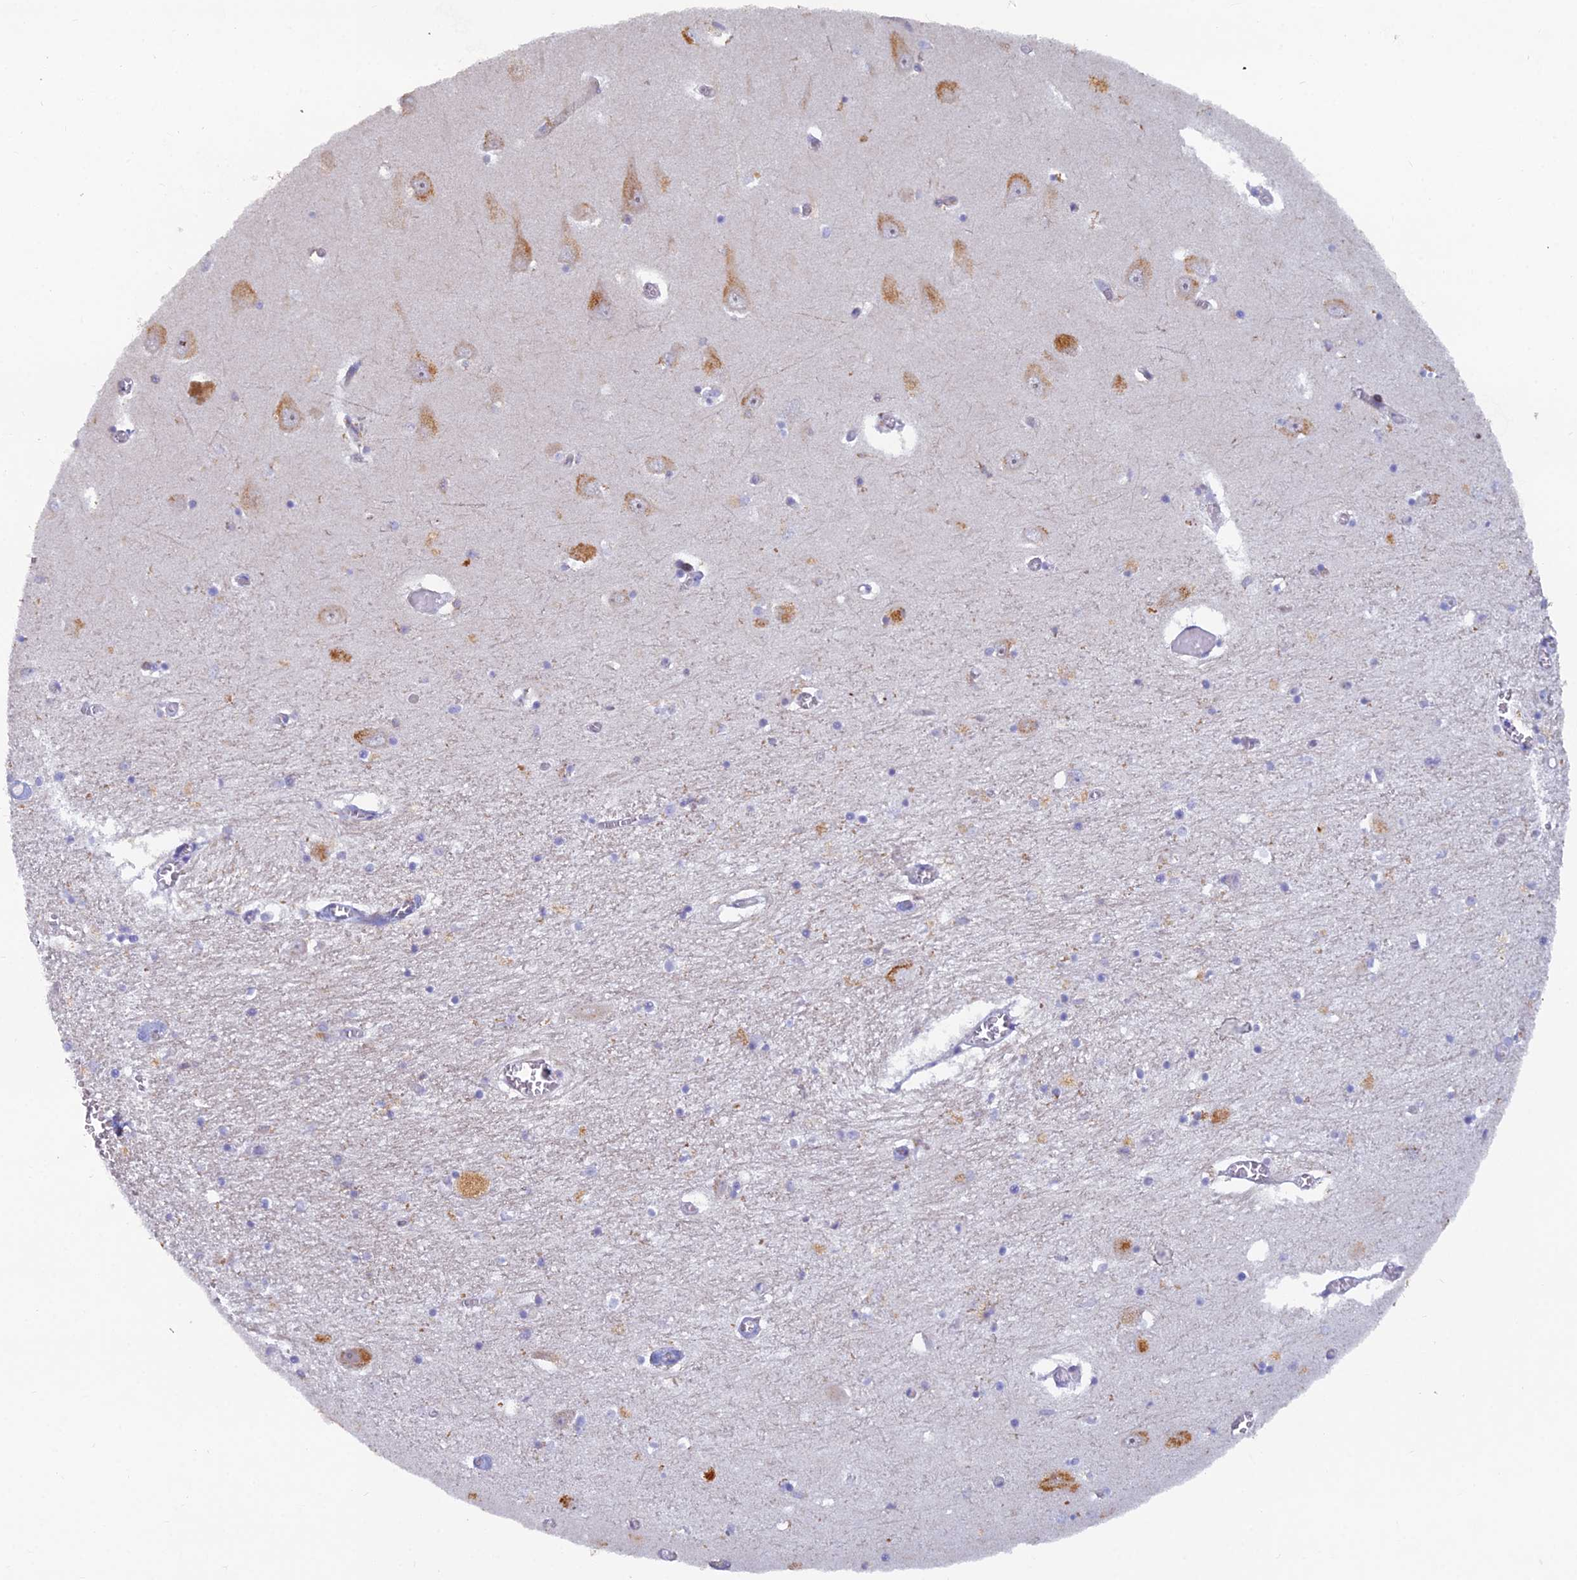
{"staining": {"intensity": "negative", "quantity": "none", "location": "none"}, "tissue": "hippocampus", "cell_type": "Glial cells", "image_type": "normal", "snomed": [{"axis": "morphology", "description": "Normal tissue, NOS"}, {"axis": "topography", "description": "Hippocampus"}], "caption": "There is no significant positivity in glial cells of hippocampus. (Stains: DAB (3,3'-diaminobenzidine) immunohistochemistry with hematoxylin counter stain, Microscopy: brightfield microscopy at high magnification).", "gene": "B9D2", "patient": {"sex": "male", "age": 70}}